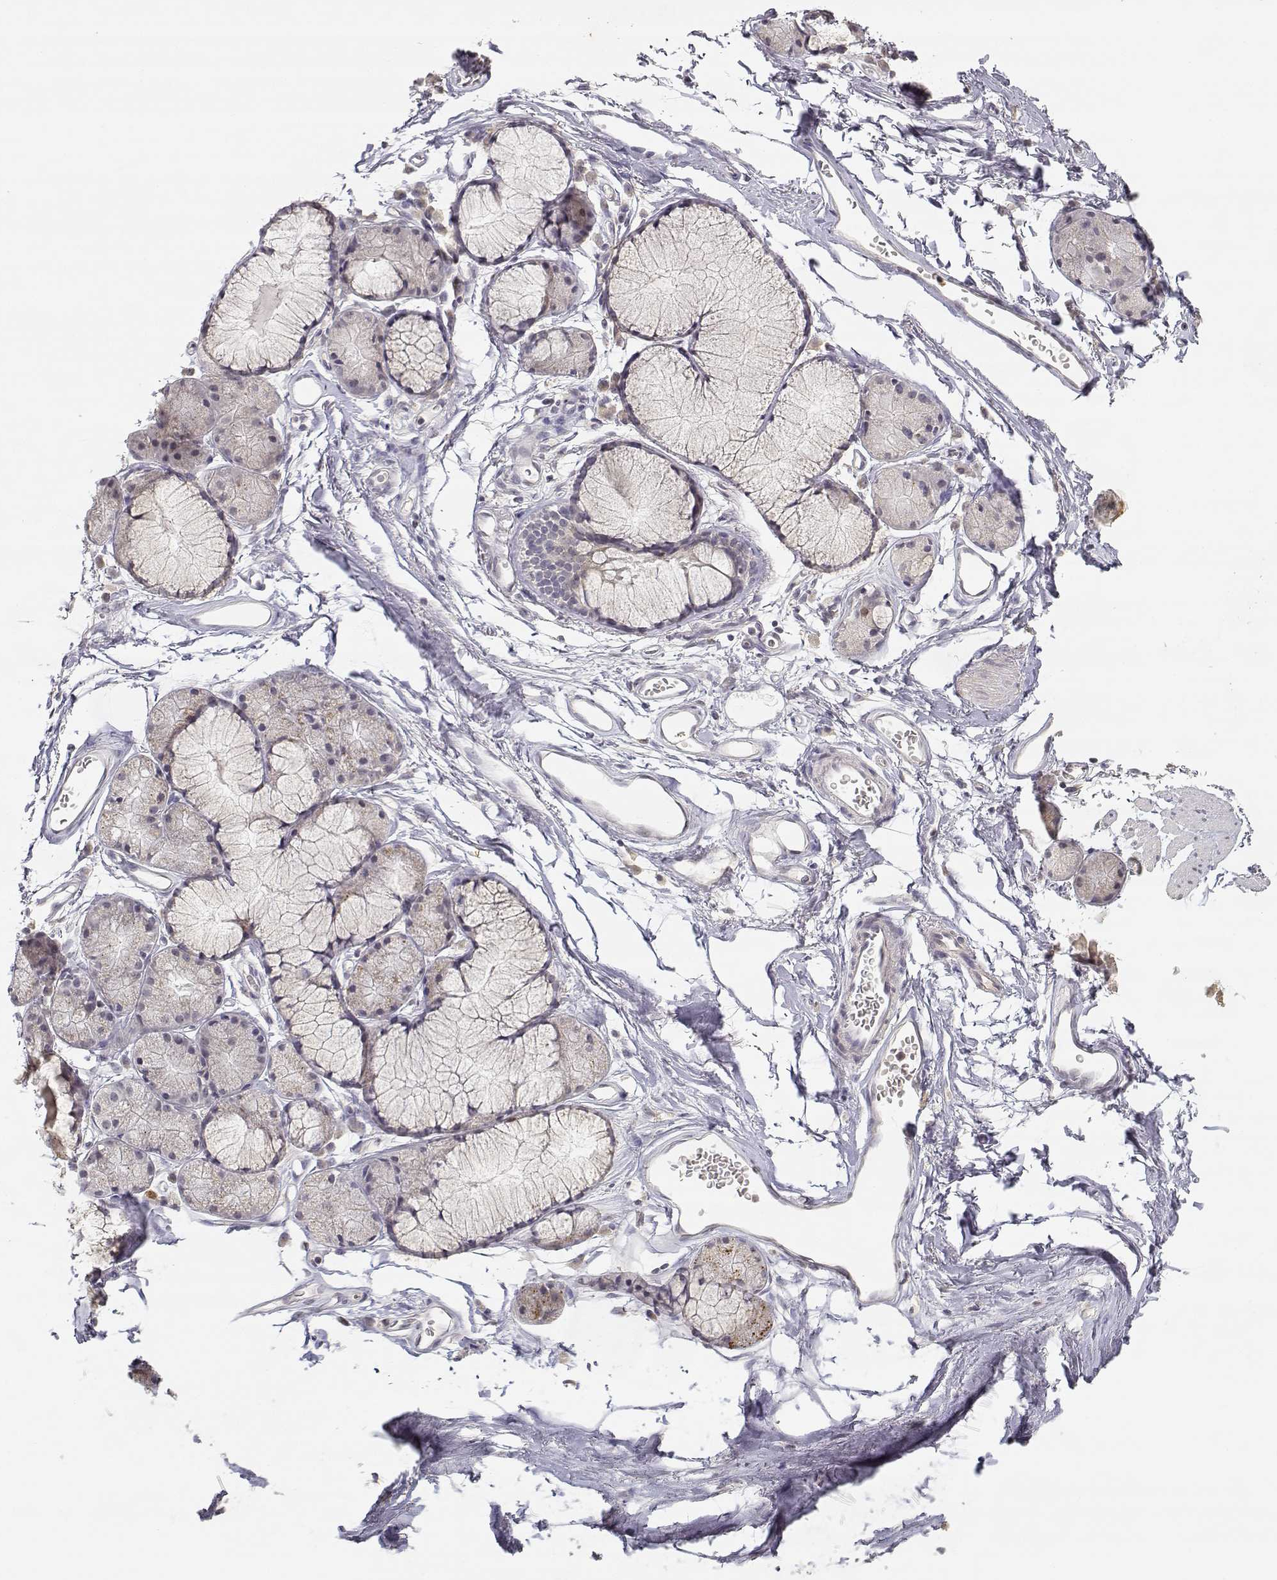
{"staining": {"intensity": "negative", "quantity": "none", "location": "none"}, "tissue": "soft tissue", "cell_type": "Fibroblasts", "image_type": "normal", "snomed": [{"axis": "morphology", "description": "Normal tissue, NOS"}, {"axis": "topography", "description": "Cartilage tissue"}, {"axis": "topography", "description": "Bronchus"}], "caption": "High power microscopy micrograph of an IHC image of unremarkable soft tissue, revealing no significant expression in fibroblasts. Brightfield microscopy of IHC stained with DAB (3,3'-diaminobenzidine) (brown) and hematoxylin (blue), captured at high magnification.", "gene": "RAD51", "patient": {"sex": "female", "age": 79}}